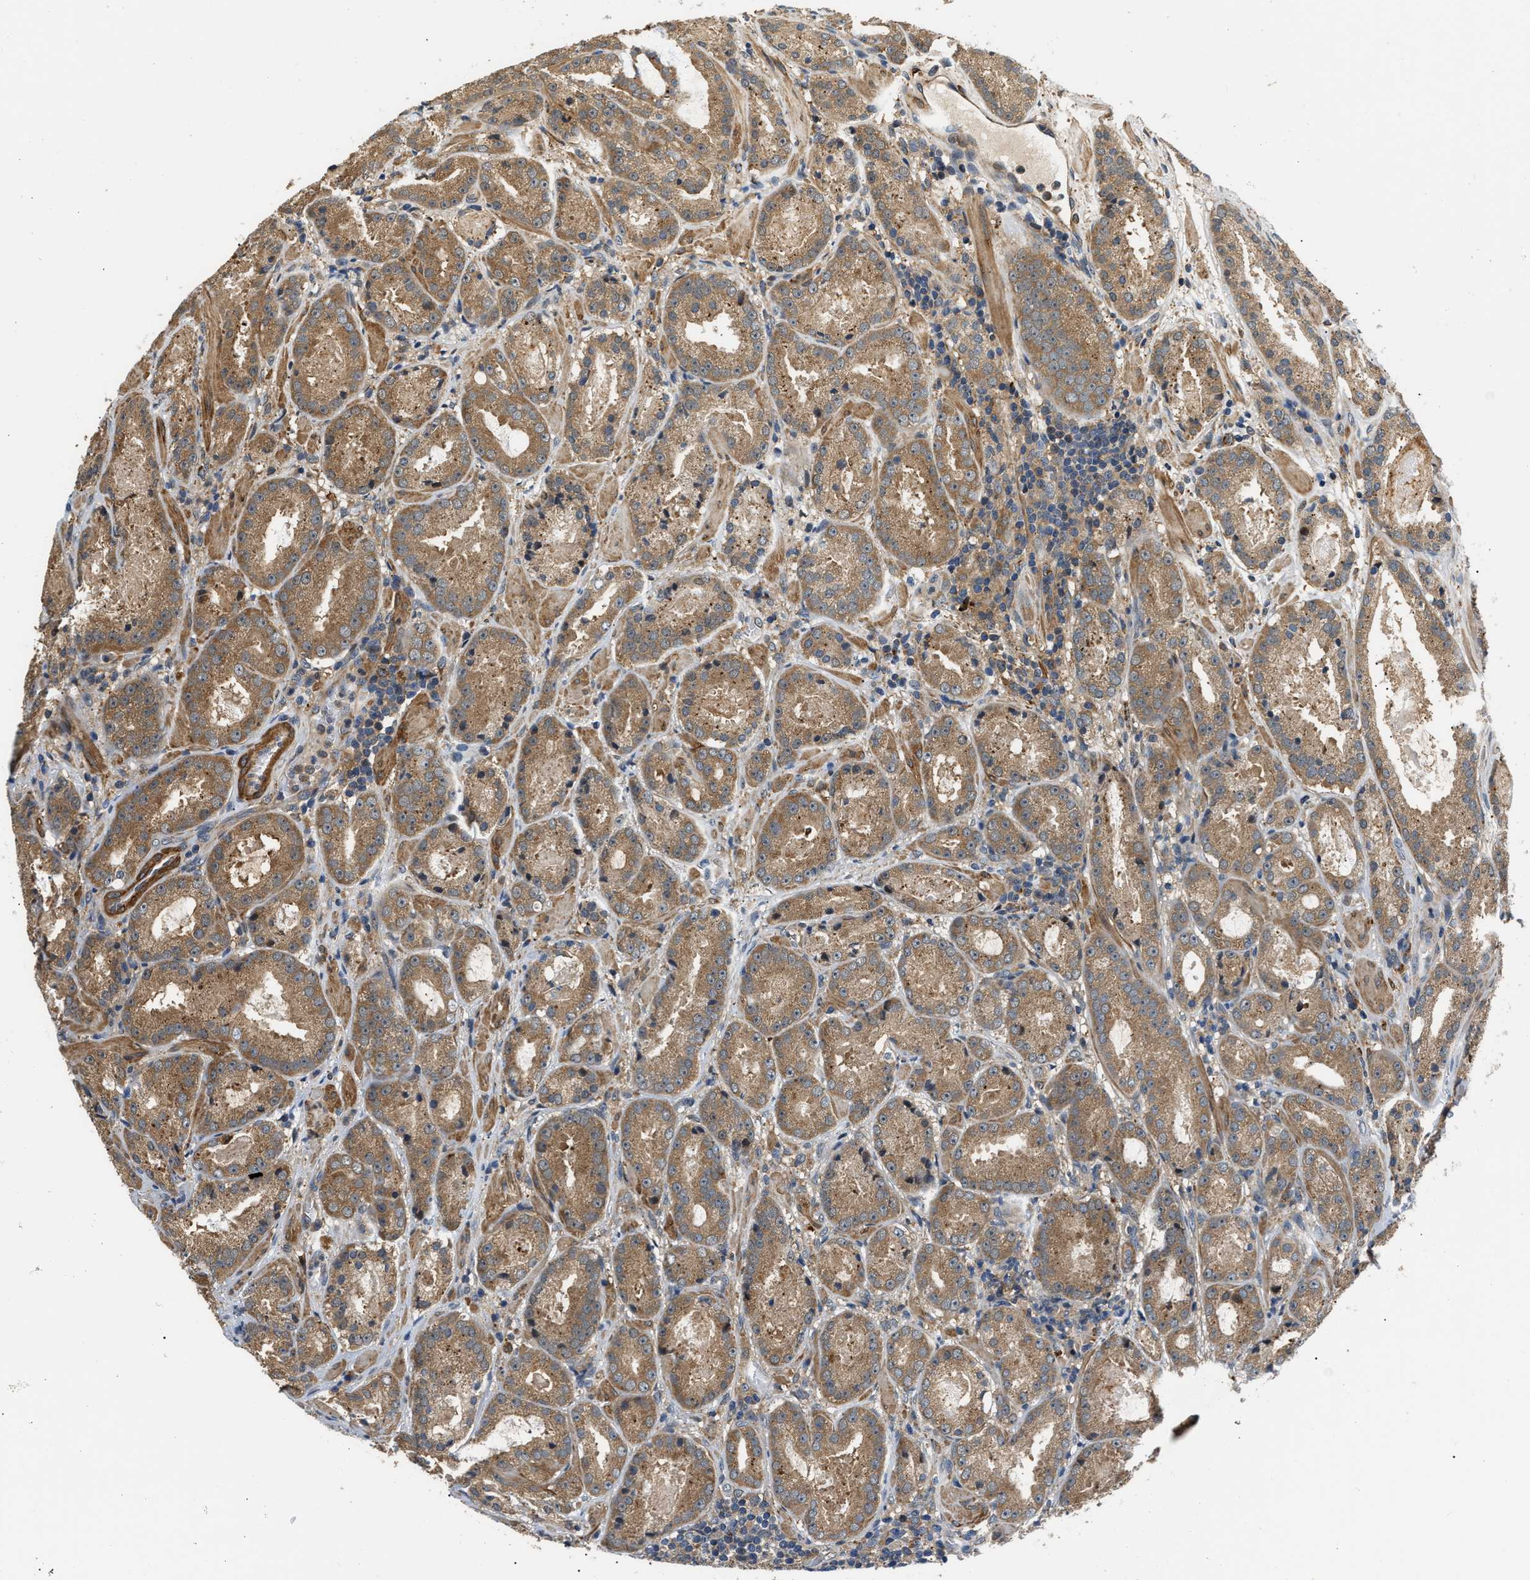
{"staining": {"intensity": "moderate", "quantity": ">75%", "location": "cytoplasmic/membranous"}, "tissue": "prostate cancer", "cell_type": "Tumor cells", "image_type": "cancer", "snomed": [{"axis": "morphology", "description": "Adenocarcinoma, Low grade"}, {"axis": "topography", "description": "Prostate"}], "caption": "This is an image of IHC staining of prostate adenocarcinoma (low-grade), which shows moderate staining in the cytoplasmic/membranous of tumor cells.", "gene": "LARP6", "patient": {"sex": "male", "age": 69}}